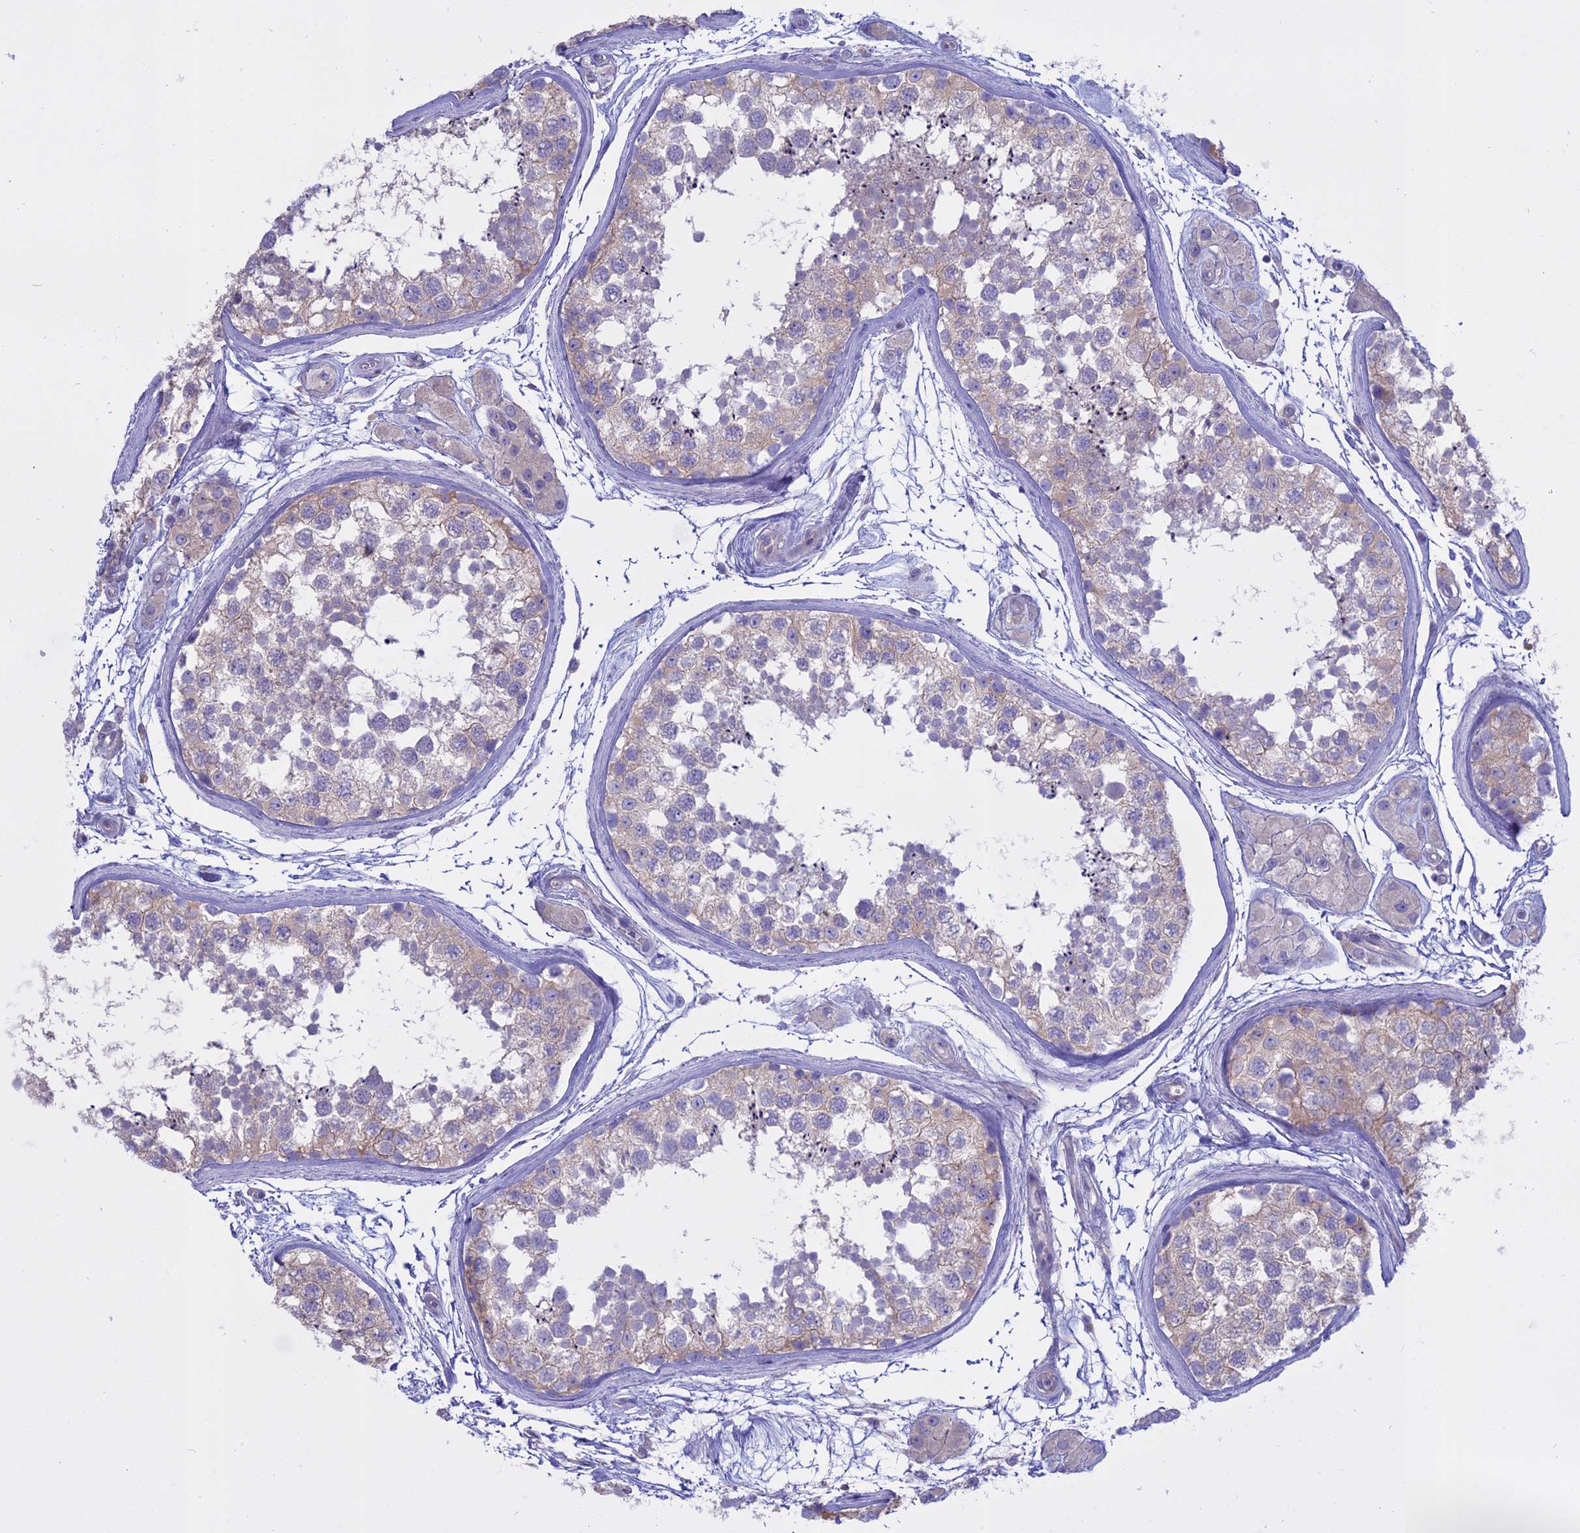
{"staining": {"intensity": "weak", "quantity": "<25%", "location": "cytoplasmic/membranous"}, "tissue": "testis", "cell_type": "Cells in seminiferous ducts", "image_type": "normal", "snomed": [{"axis": "morphology", "description": "Normal tissue, NOS"}, {"axis": "topography", "description": "Testis"}], "caption": "This is an immunohistochemistry histopathology image of benign testis. There is no expression in cells in seminiferous ducts.", "gene": "AHCYL1", "patient": {"sex": "male", "age": 56}}